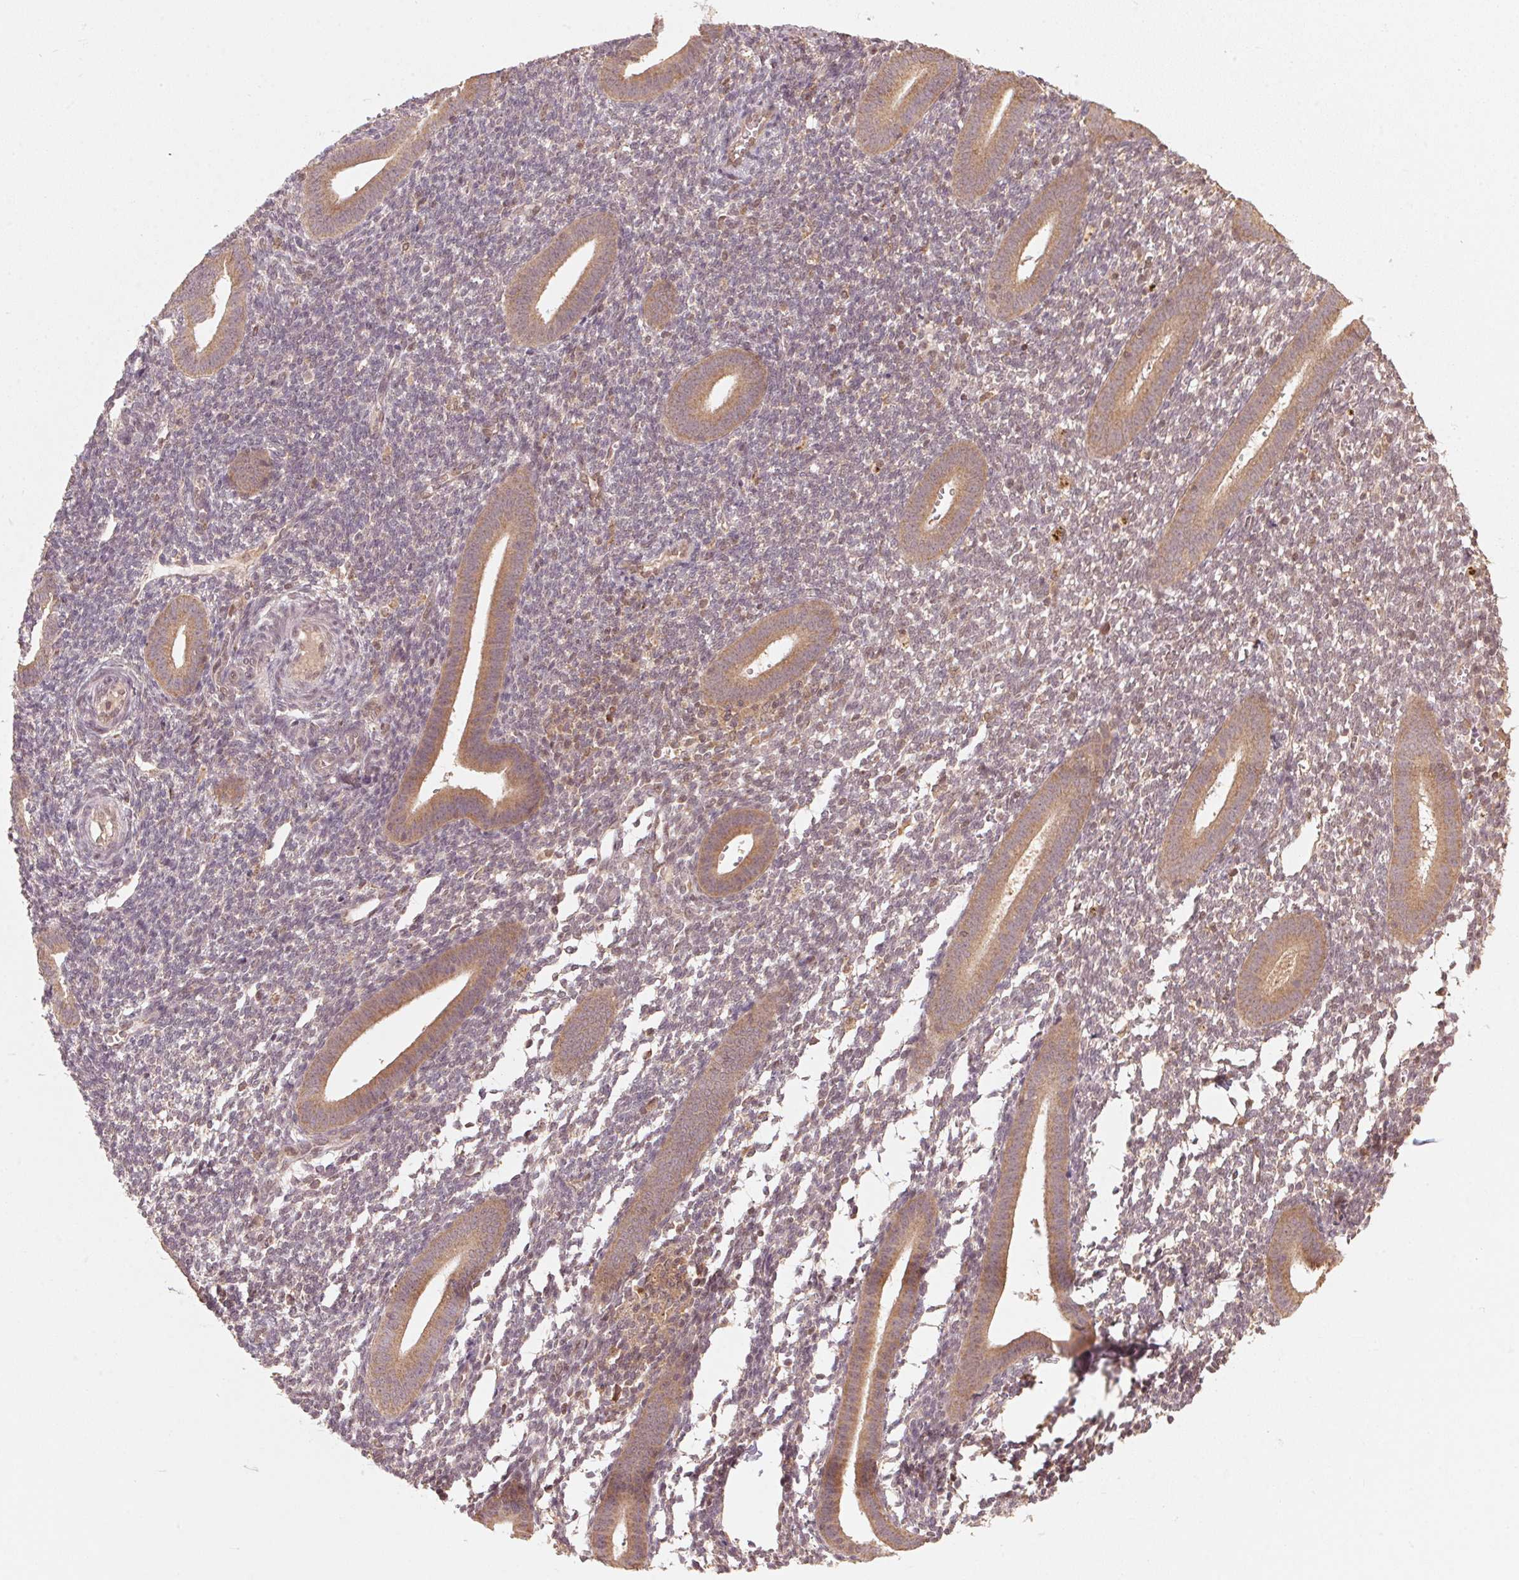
{"staining": {"intensity": "negative", "quantity": "none", "location": "none"}, "tissue": "endometrium", "cell_type": "Cells in endometrial stroma", "image_type": "normal", "snomed": [{"axis": "morphology", "description": "Normal tissue, NOS"}, {"axis": "topography", "description": "Endometrium"}], "caption": "The image shows no significant staining in cells in endometrial stroma of endometrium. Brightfield microscopy of IHC stained with DAB (3,3'-diaminobenzidine) (brown) and hematoxylin (blue), captured at high magnification.", "gene": "C2orf73", "patient": {"sex": "female", "age": 25}}